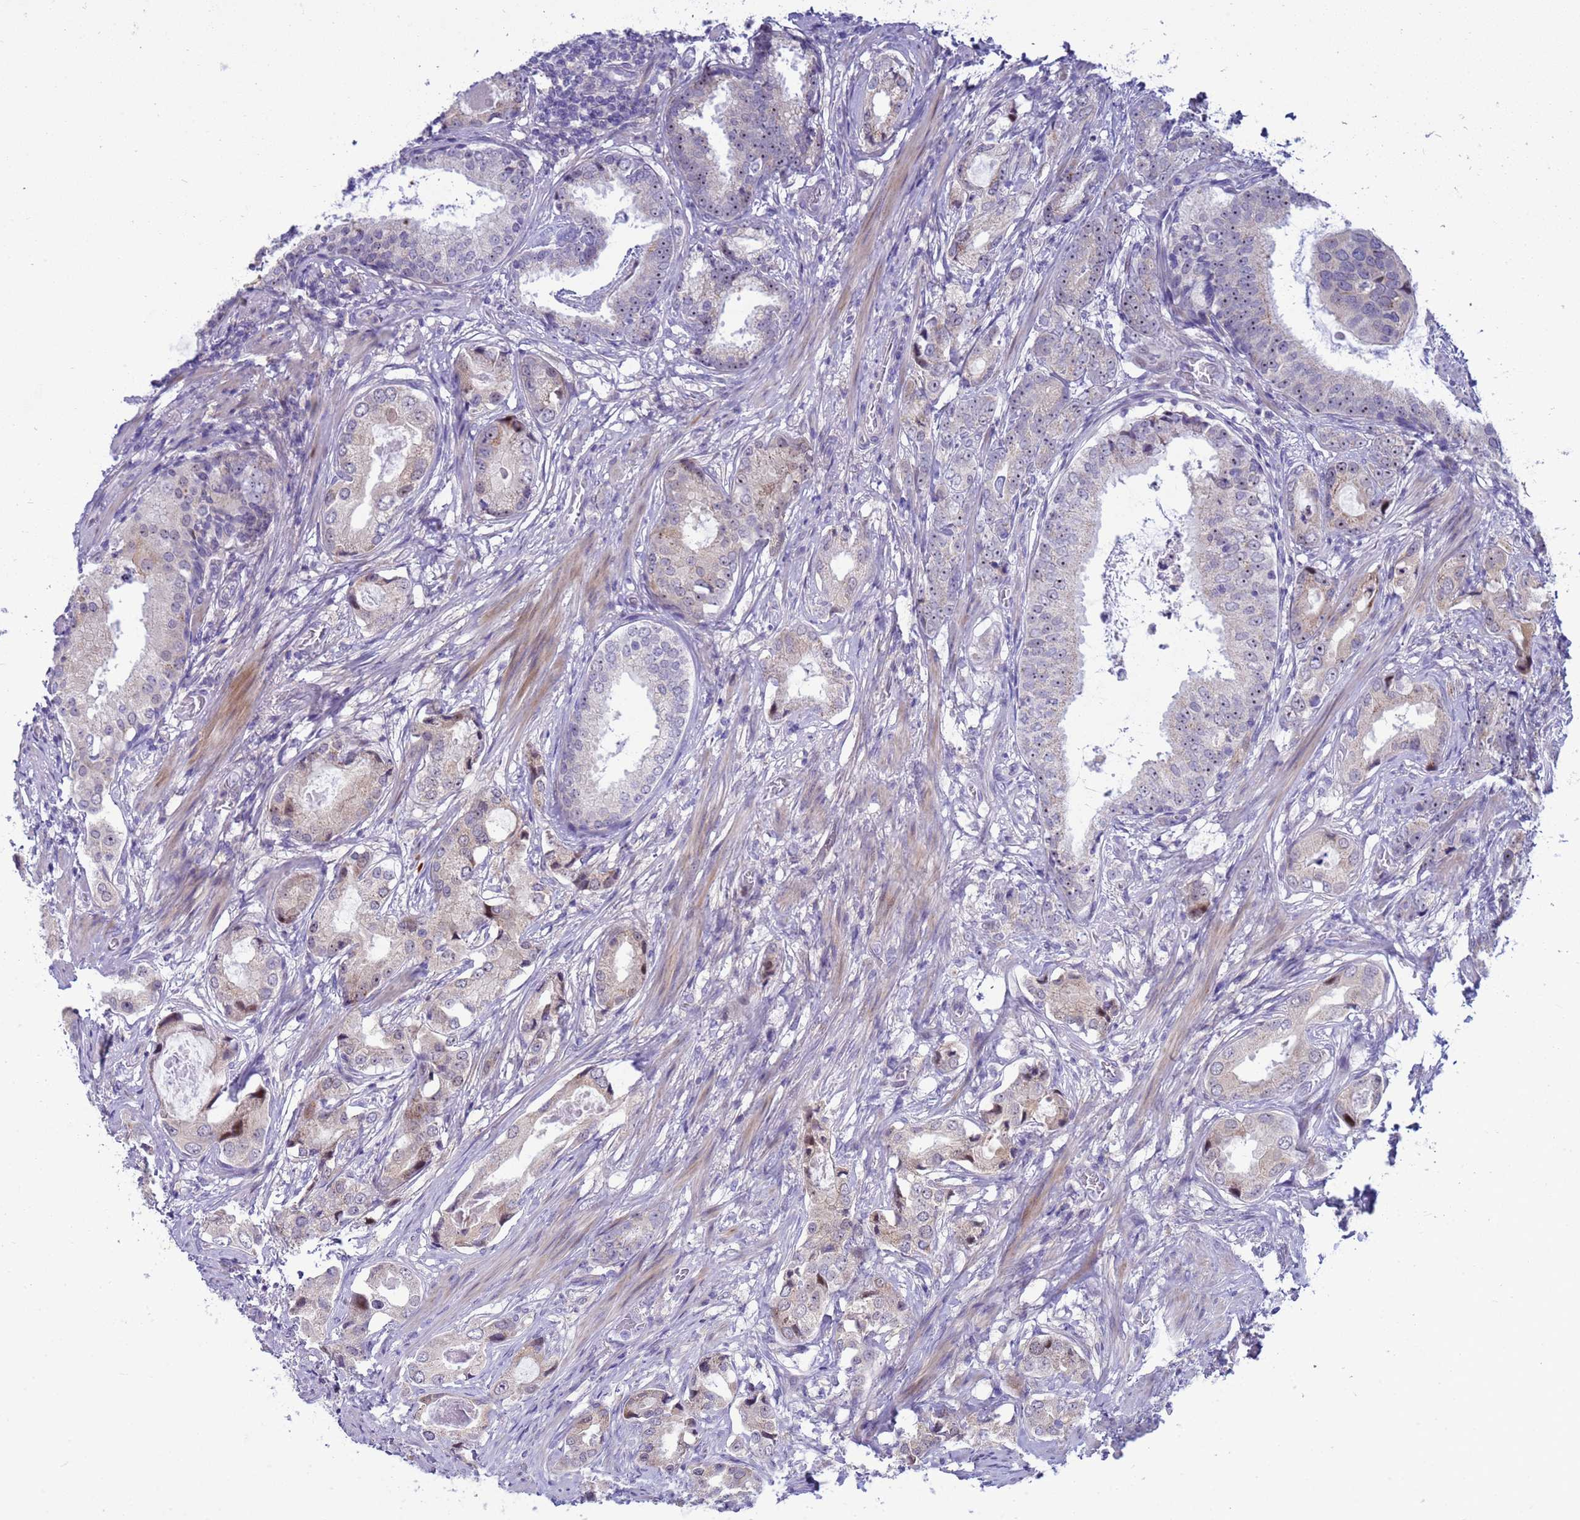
{"staining": {"intensity": "weak", "quantity": "<25%", "location": "nuclear"}, "tissue": "prostate cancer", "cell_type": "Tumor cells", "image_type": "cancer", "snomed": [{"axis": "morphology", "description": "Adenocarcinoma, Low grade"}, {"axis": "topography", "description": "Prostate"}], "caption": "A photomicrograph of human prostate cancer is negative for staining in tumor cells.", "gene": "LRATD1", "patient": {"sex": "male", "age": 71}}